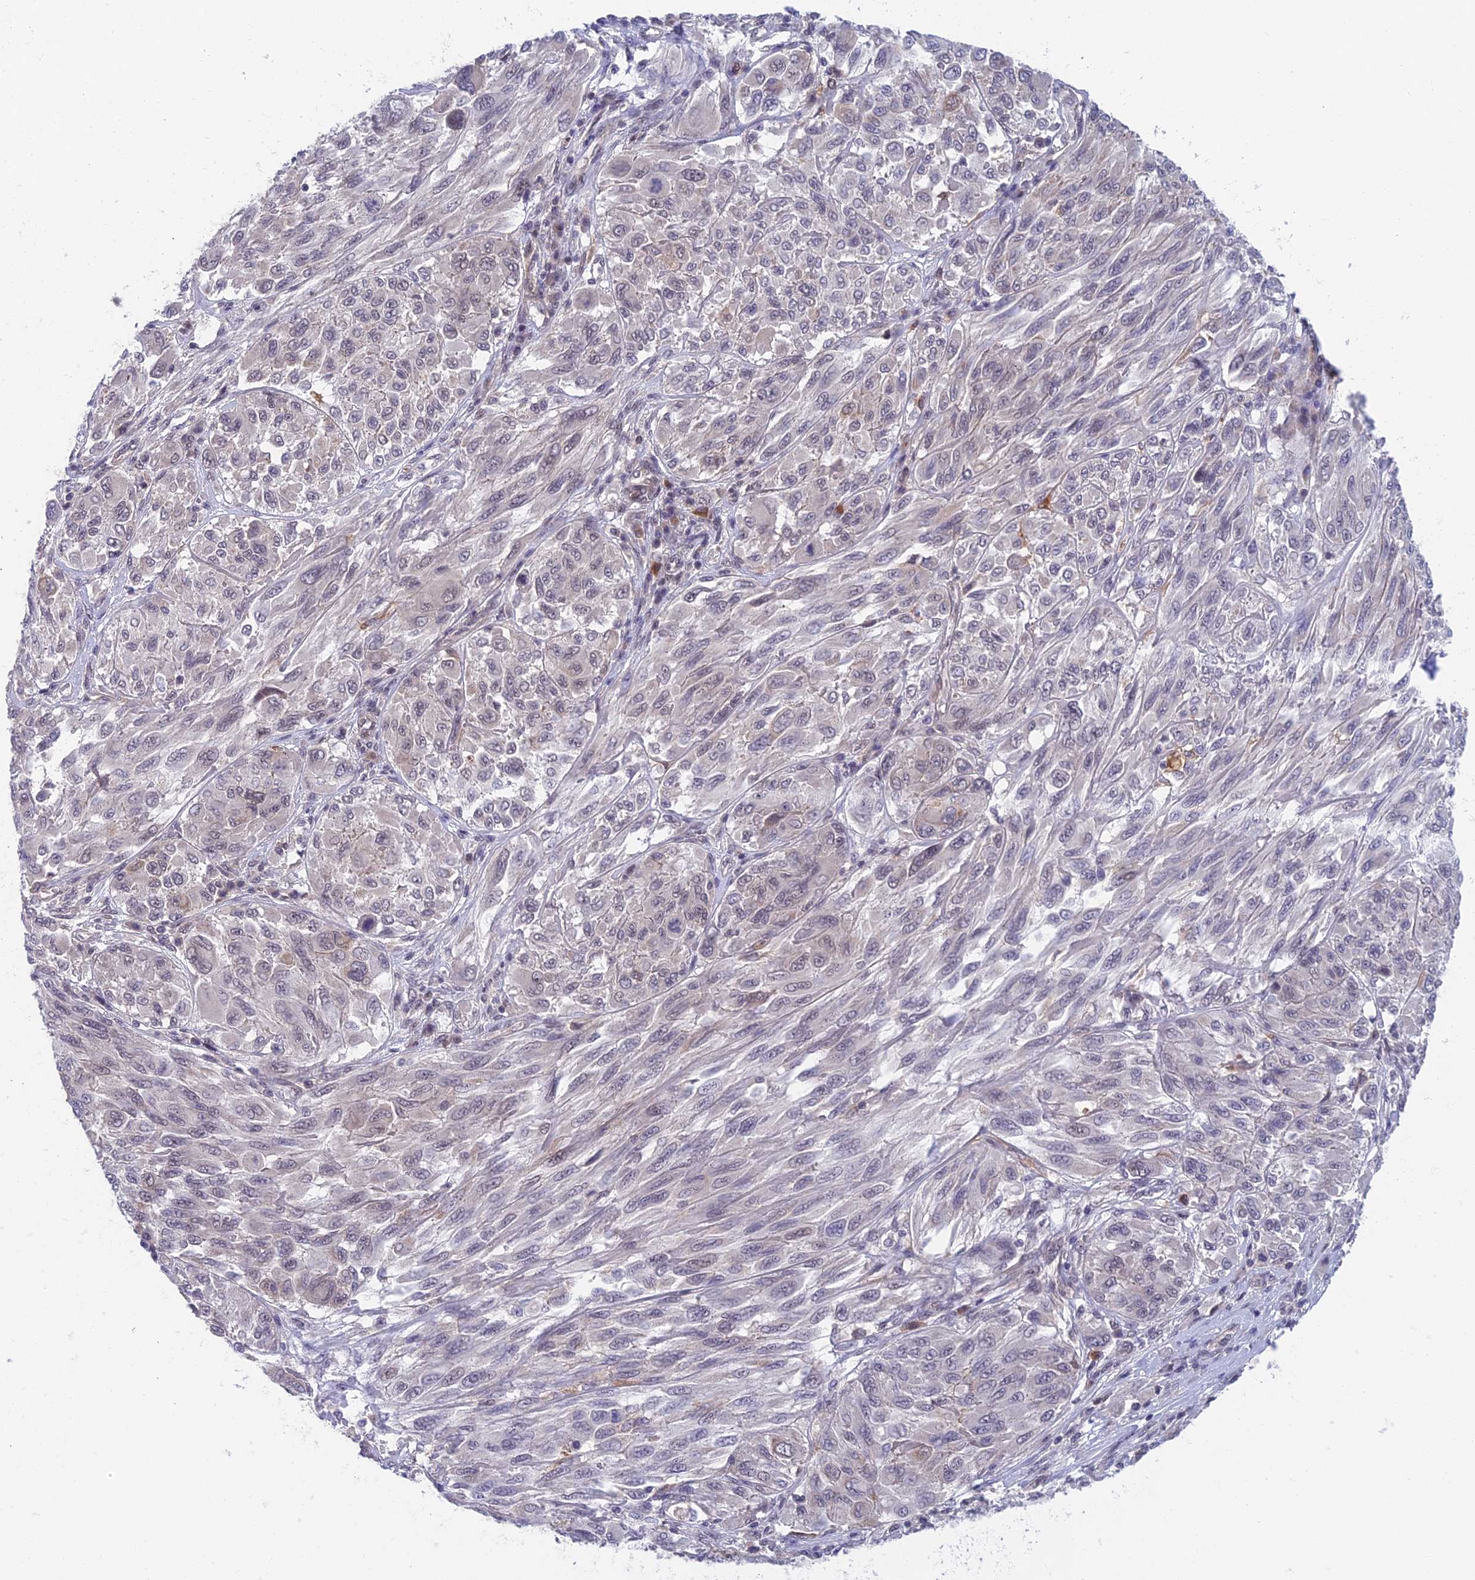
{"staining": {"intensity": "negative", "quantity": "none", "location": "none"}, "tissue": "melanoma", "cell_type": "Tumor cells", "image_type": "cancer", "snomed": [{"axis": "morphology", "description": "Malignant melanoma, NOS"}, {"axis": "topography", "description": "Skin"}], "caption": "This photomicrograph is of malignant melanoma stained with immunohistochemistry to label a protein in brown with the nuclei are counter-stained blue. There is no expression in tumor cells.", "gene": "NSMCE1", "patient": {"sex": "female", "age": 91}}